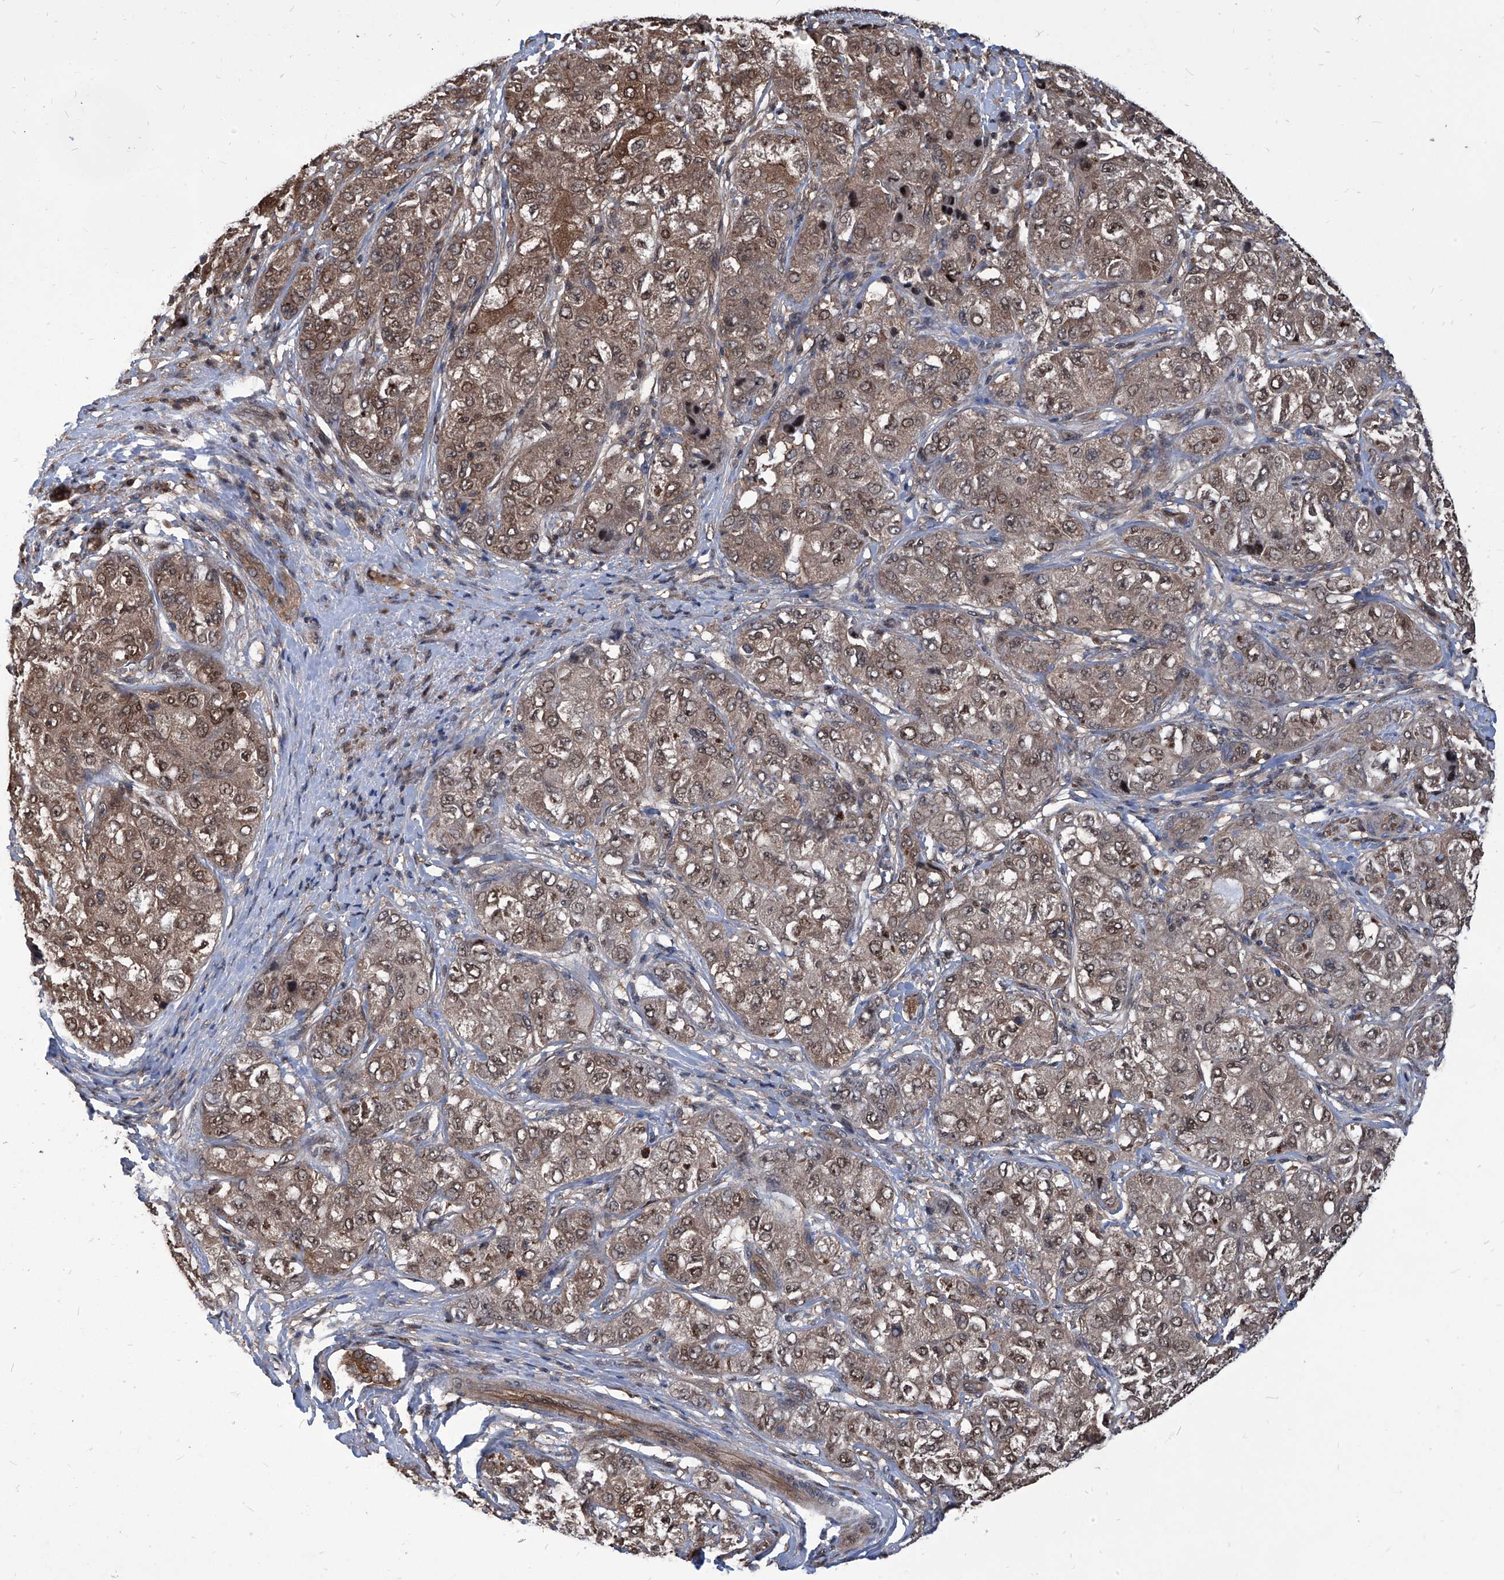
{"staining": {"intensity": "moderate", "quantity": "25%-75%", "location": "cytoplasmic/membranous,nuclear"}, "tissue": "liver cancer", "cell_type": "Tumor cells", "image_type": "cancer", "snomed": [{"axis": "morphology", "description": "Carcinoma, Hepatocellular, NOS"}, {"axis": "topography", "description": "Liver"}], "caption": "DAB immunohistochemical staining of human hepatocellular carcinoma (liver) shows moderate cytoplasmic/membranous and nuclear protein expression in approximately 25%-75% of tumor cells.", "gene": "PSMB1", "patient": {"sex": "male", "age": 80}}